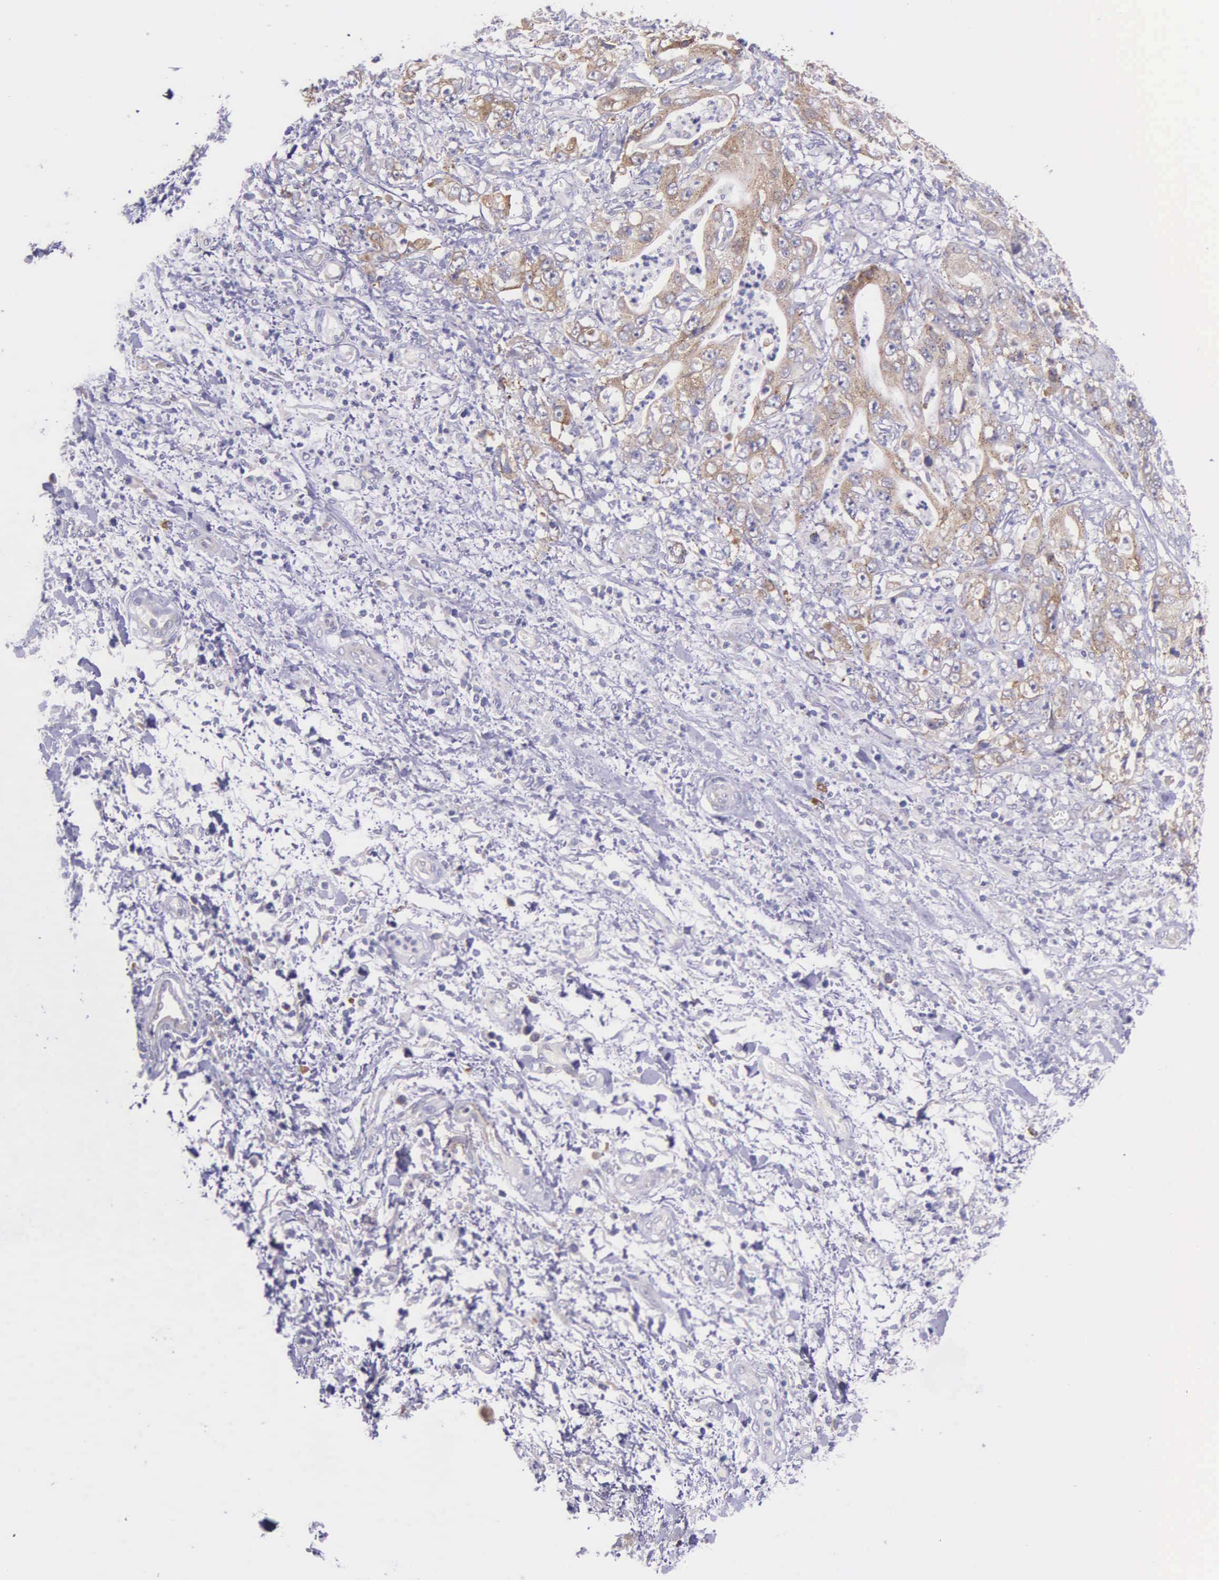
{"staining": {"intensity": "weak", "quantity": "25%-75%", "location": "cytoplasmic/membranous"}, "tissue": "stomach cancer", "cell_type": "Tumor cells", "image_type": "cancer", "snomed": [{"axis": "morphology", "description": "Adenocarcinoma, NOS"}, {"axis": "topography", "description": "Pancreas"}, {"axis": "topography", "description": "Stomach, upper"}], "caption": "Adenocarcinoma (stomach) was stained to show a protein in brown. There is low levels of weak cytoplasmic/membranous staining in about 25%-75% of tumor cells.", "gene": "NSDHL", "patient": {"sex": "male", "age": 77}}